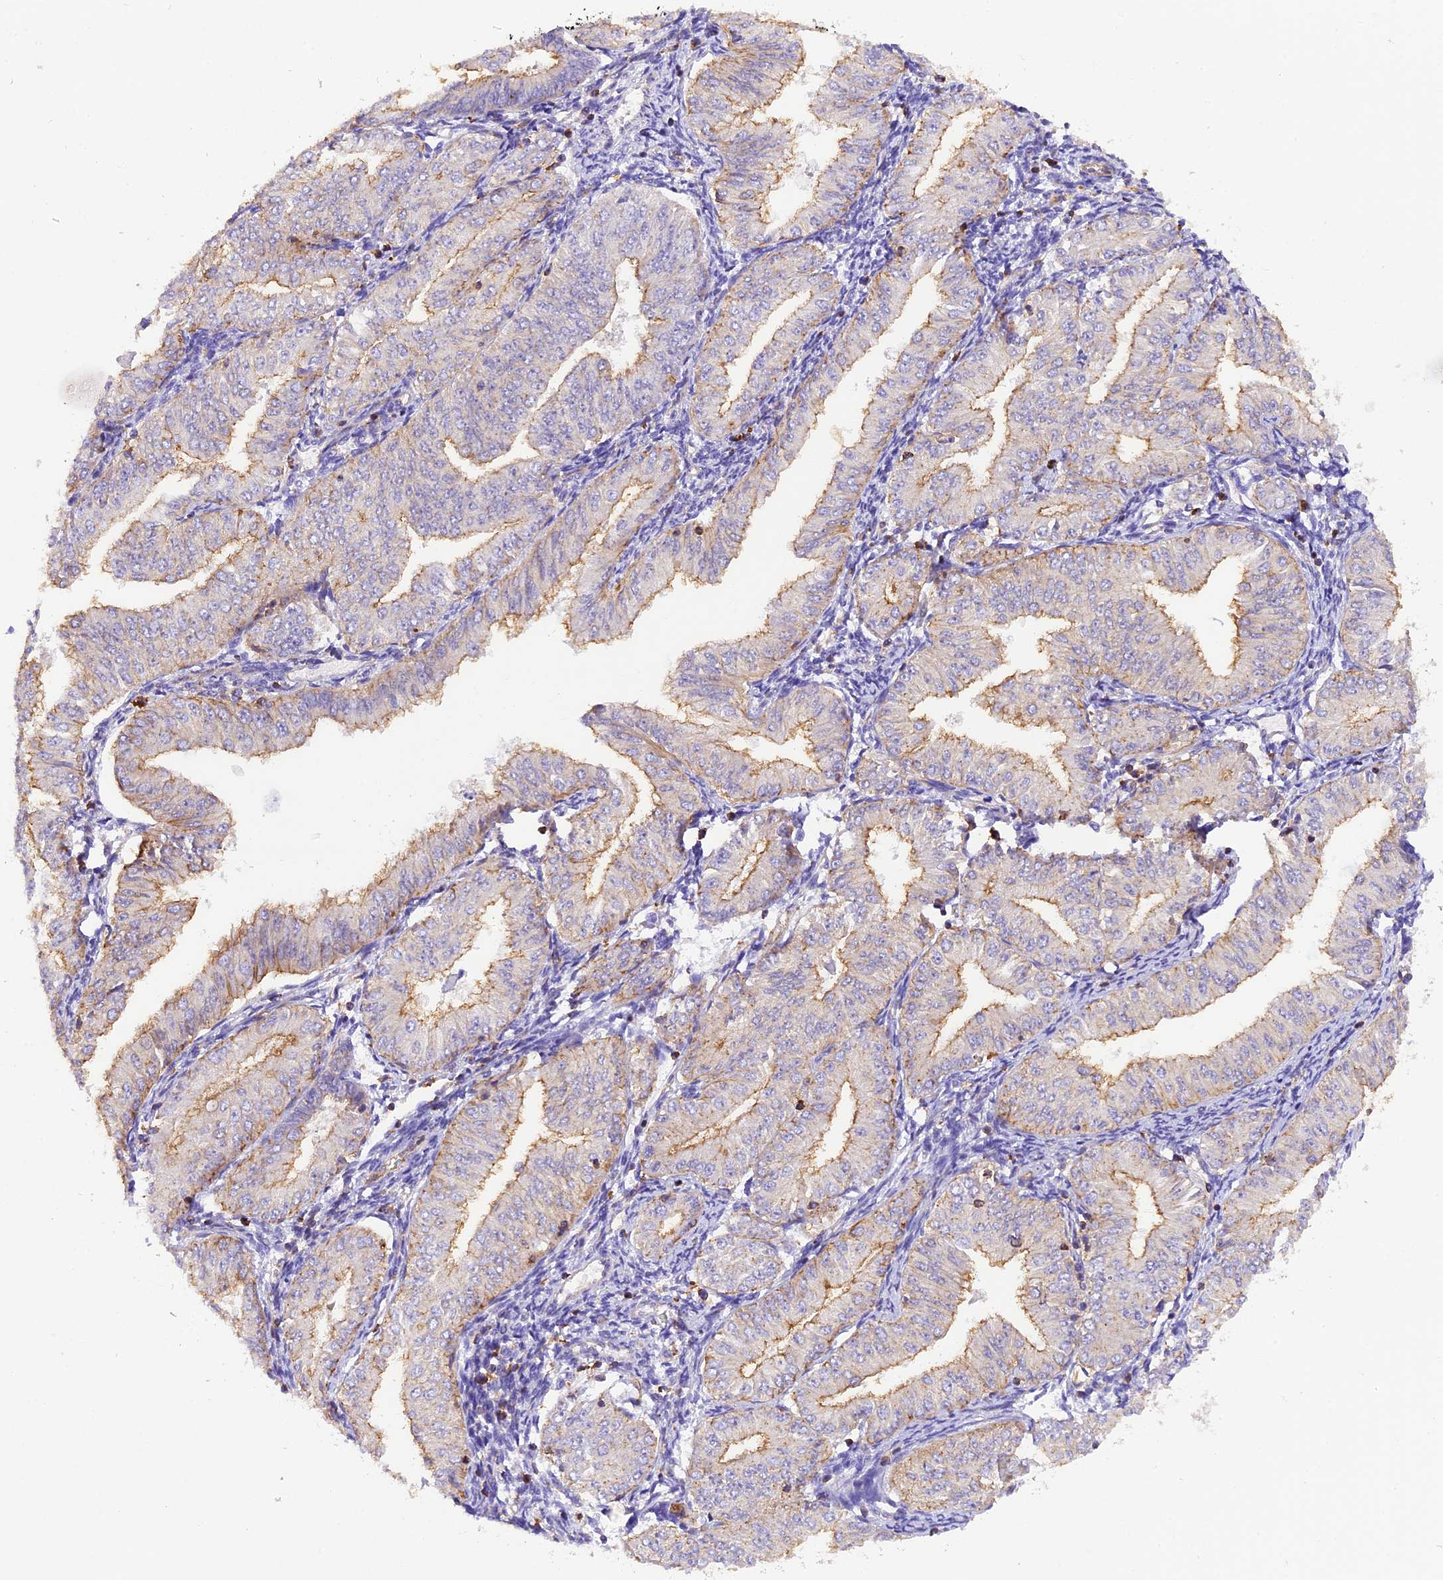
{"staining": {"intensity": "moderate", "quantity": ">75%", "location": "cytoplasmic/membranous"}, "tissue": "endometrial cancer", "cell_type": "Tumor cells", "image_type": "cancer", "snomed": [{"axis": "morphology", "description": "Normal tissue, NOS"}, {"axis": "morphology", "description": "Adenocarcinoma, NOS"}, {"axis": "topography", "description": "Endometrium"}], "caption": "Endometrial cancer (adenocarcinoma) stained for a protein (brown) exhibits moderate cytoplasmic/membranous positive positivity in approximately >75% of tumor cells.", "gene": "FAM193A", "patient": {"sex": "female", "age": 53}}